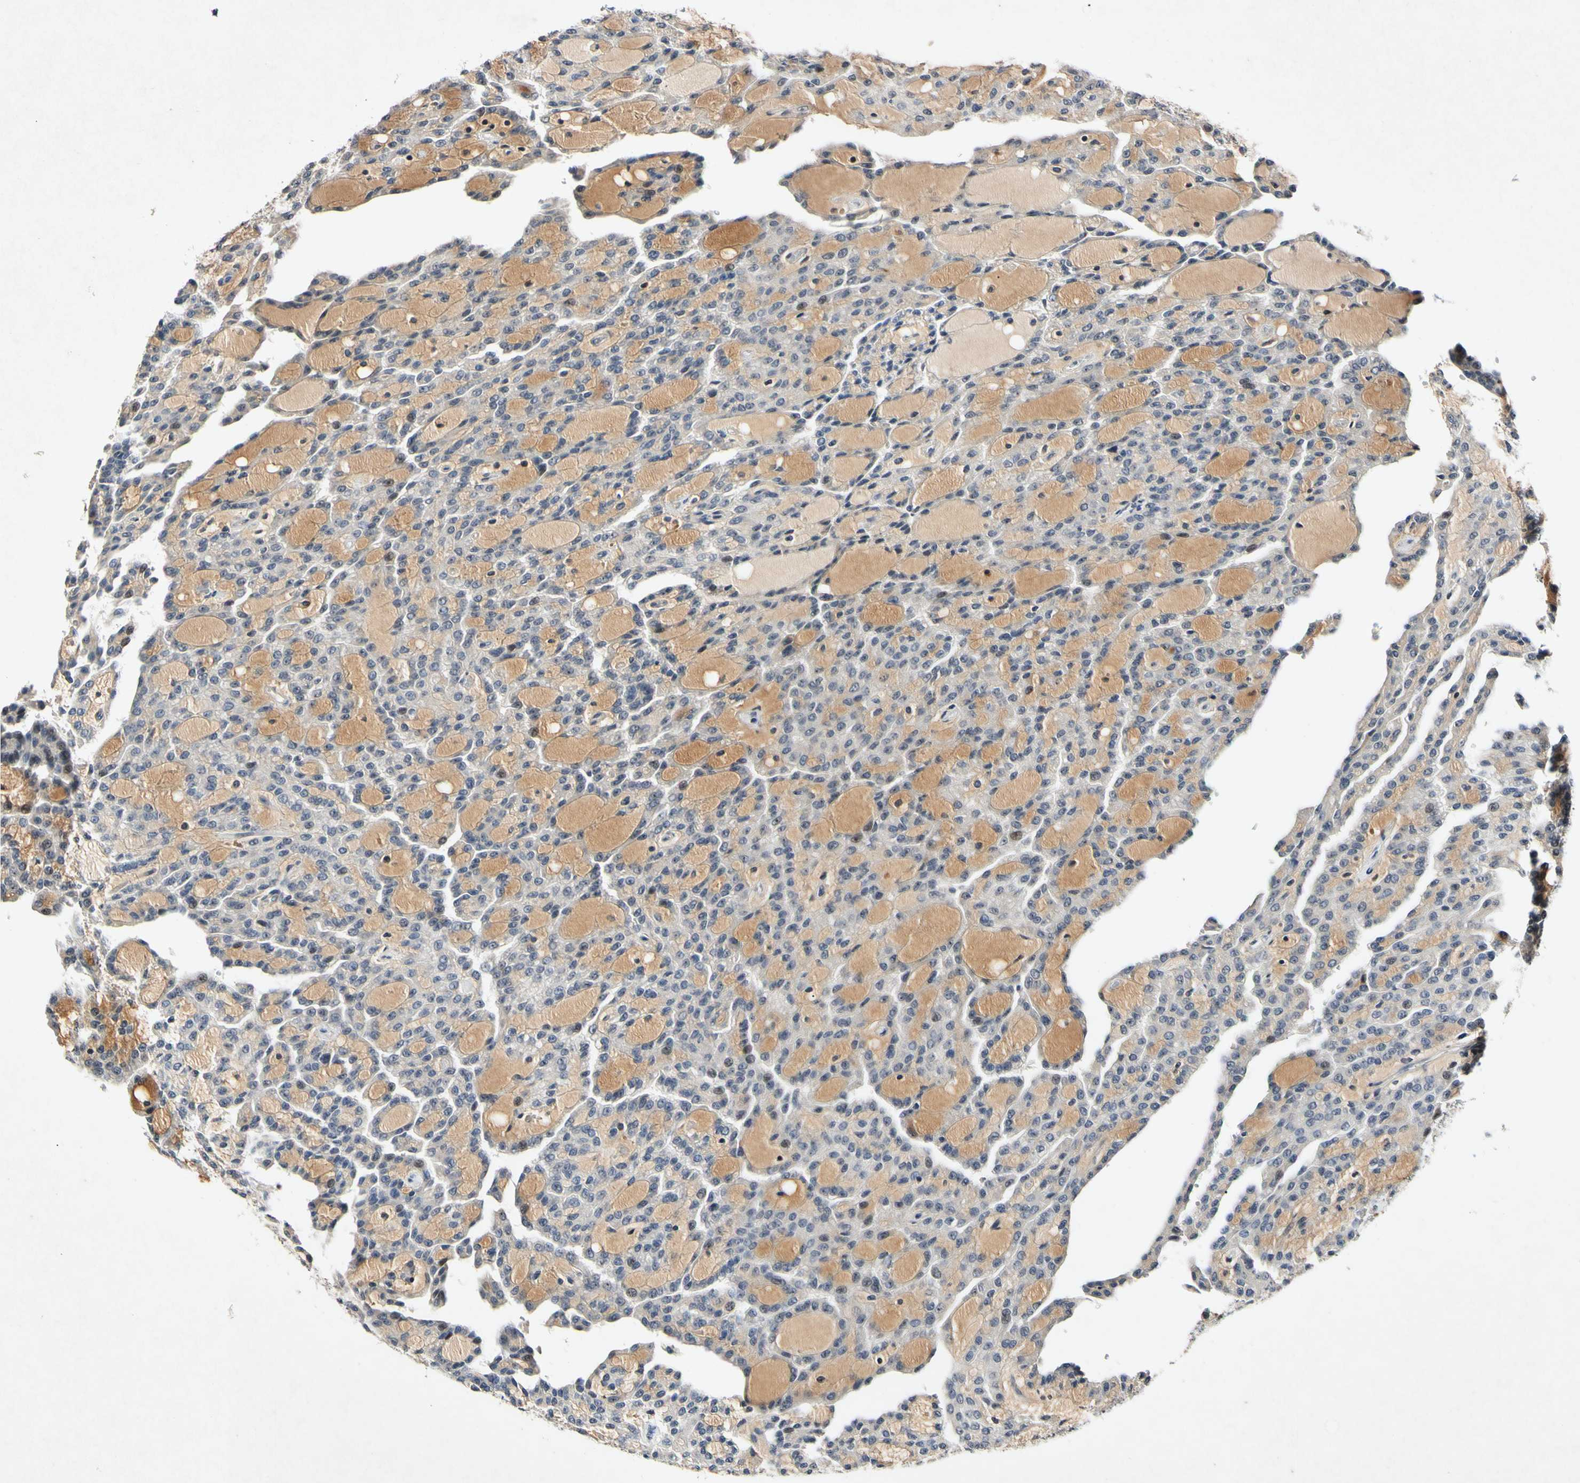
{"staining": {"intensity": "weak", "quantity": ">75%", "location": "cytoplasmic/membranous"}, "tissue": "renal cancer", "cell_type": "Tumor cells", "image_type": "cancer", "snomed": [{"axis": "morphology", "description": "Adenocarcinoma, NOS"}, {"axis": "topography", "description": "Kidney"}], "caption": "Immunohistochemical staining of renal adenocarcinoma exhibits low levels of weak cytoplasmic/membranous protein positivity in about >75% of tumor cells.", "gene": "POLR2F", "patient": {"sex": "male", "age": 63}}